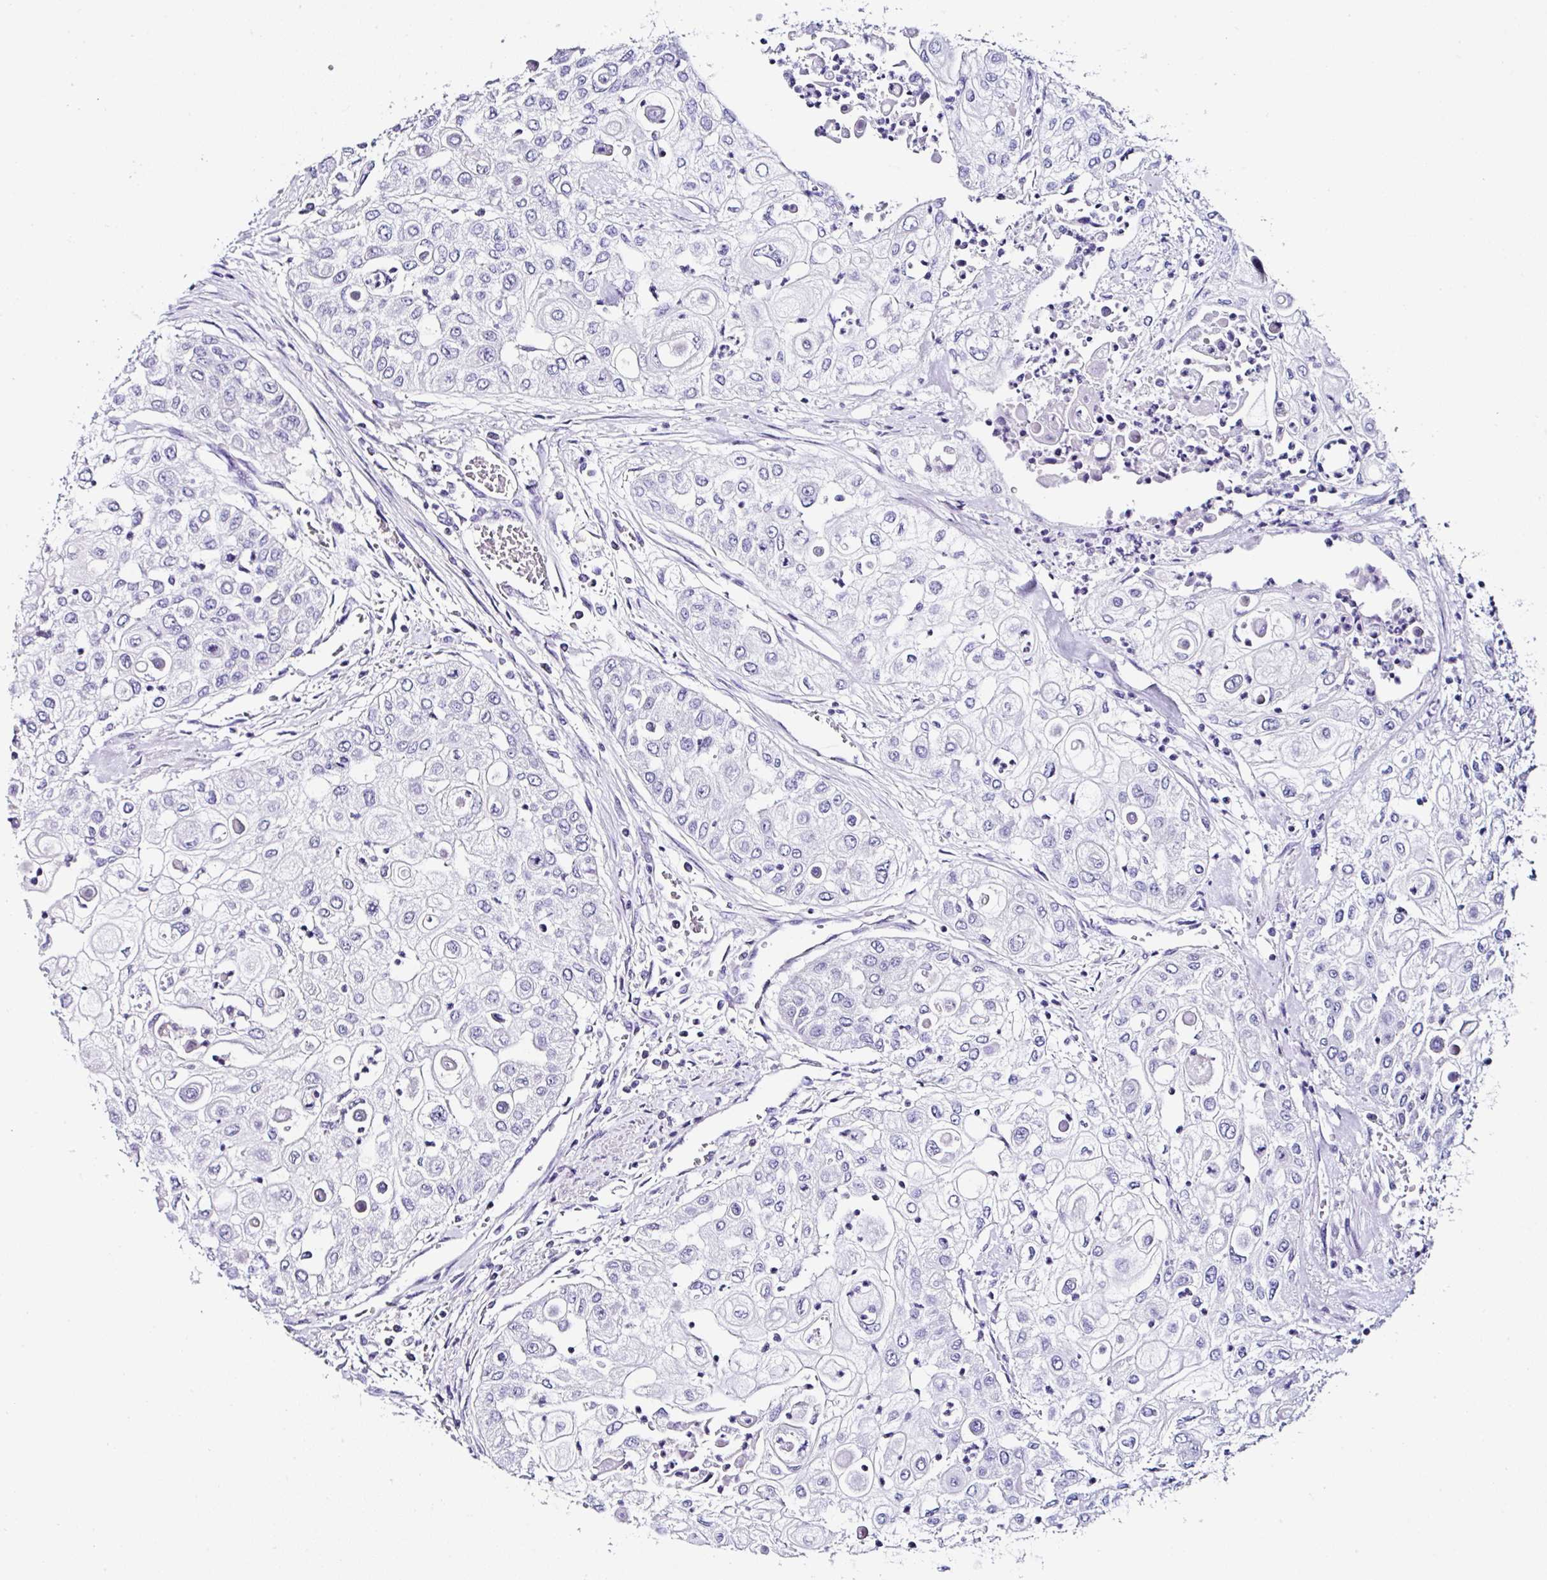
{"staining": {"intensity": "negative", "quantity": "none", "location": "none"}, "tissue": "urothelial cancer", "cell_type": "Tumor cells", "image_type": "cancer", "snomed": [{"axis": "morphology", "description": "Urothelial carcinoma, High grade"}, {"axis": "topography", "description": "Urinary bladder"}], "caption": "This is an immunohistochemistry histopathology image of urothelial cancer. There is no expression in tumor cells.", "gene": "UGT3A1", "patient": {"sex": "female", "age": 79}}